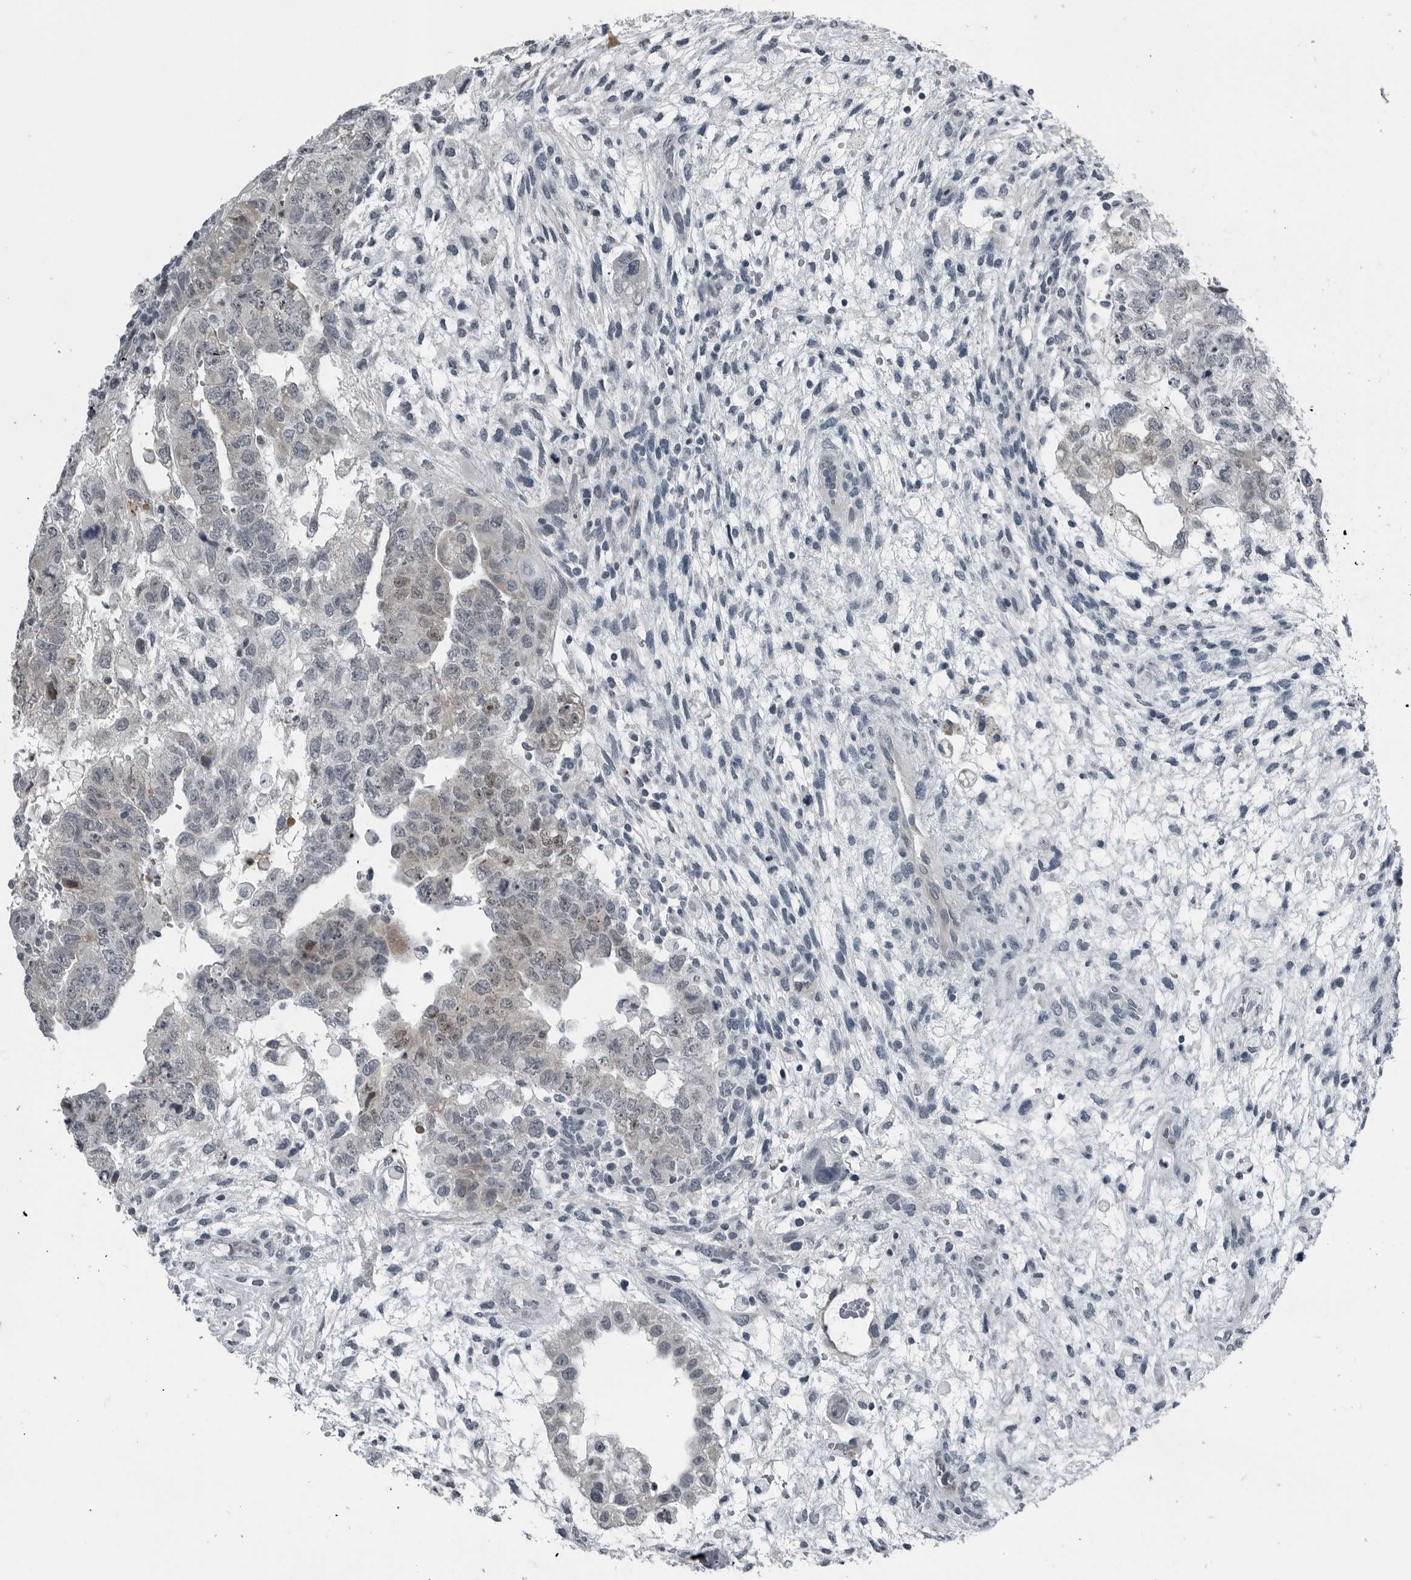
{"staining": {"intensity": "negative", "quantity": "none", "location": "none"}, "tissue": "testis cancer", "cell_type": "Tumor cells", "image_type": "cancer", "snomed": [{"axis": "morphology", "description": "Carcinoma, Embryonal, NOS"}, {"axis": "topography", "description": "Testis"}], "caption": "A histopathology image of testis cancer (embryonal carcinoma) stained for a protein shows no brown staining in tumor cells.", "gene": "DNAAF11", "patient": {"sex": "male", "age": 36}}